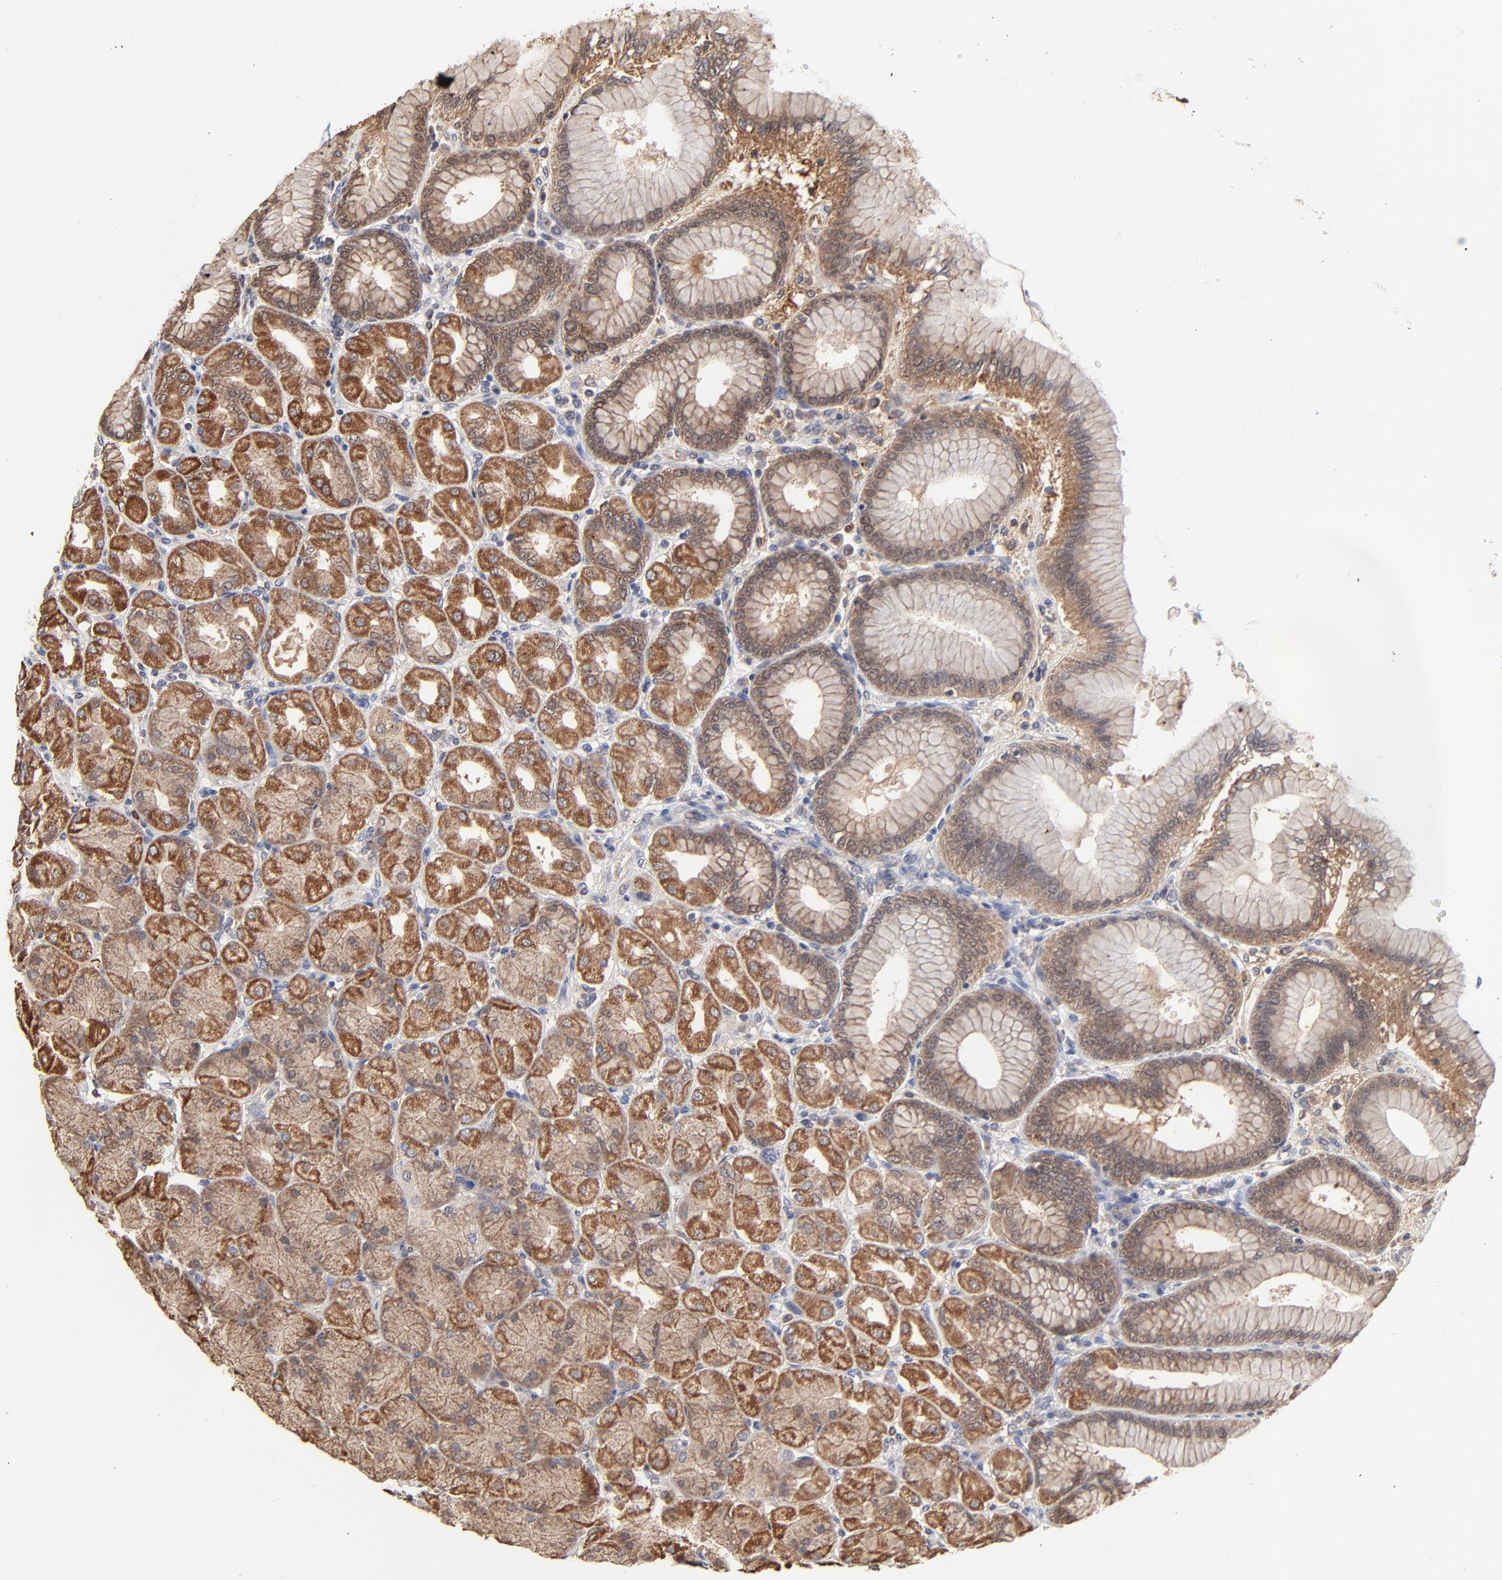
{"staining": {"intensity": "moderate", "quantity": ">75%", "location": "cytoplasmic/membranous"}, "tissue": "stomach", "cell_type": "Glandular cells", "image_type": "normal", "snomed": [{"axis": "morphology", "description": "Normal tissue, NOS"}, {"axis": "topography", "description": "Stomach, upper"}], "caption": "Human stomach stained with a protein marker demonstrates moderate staining in glandular cells.", "gene": "LGALS3", "patient": {"sex": "female", "age": 56}}